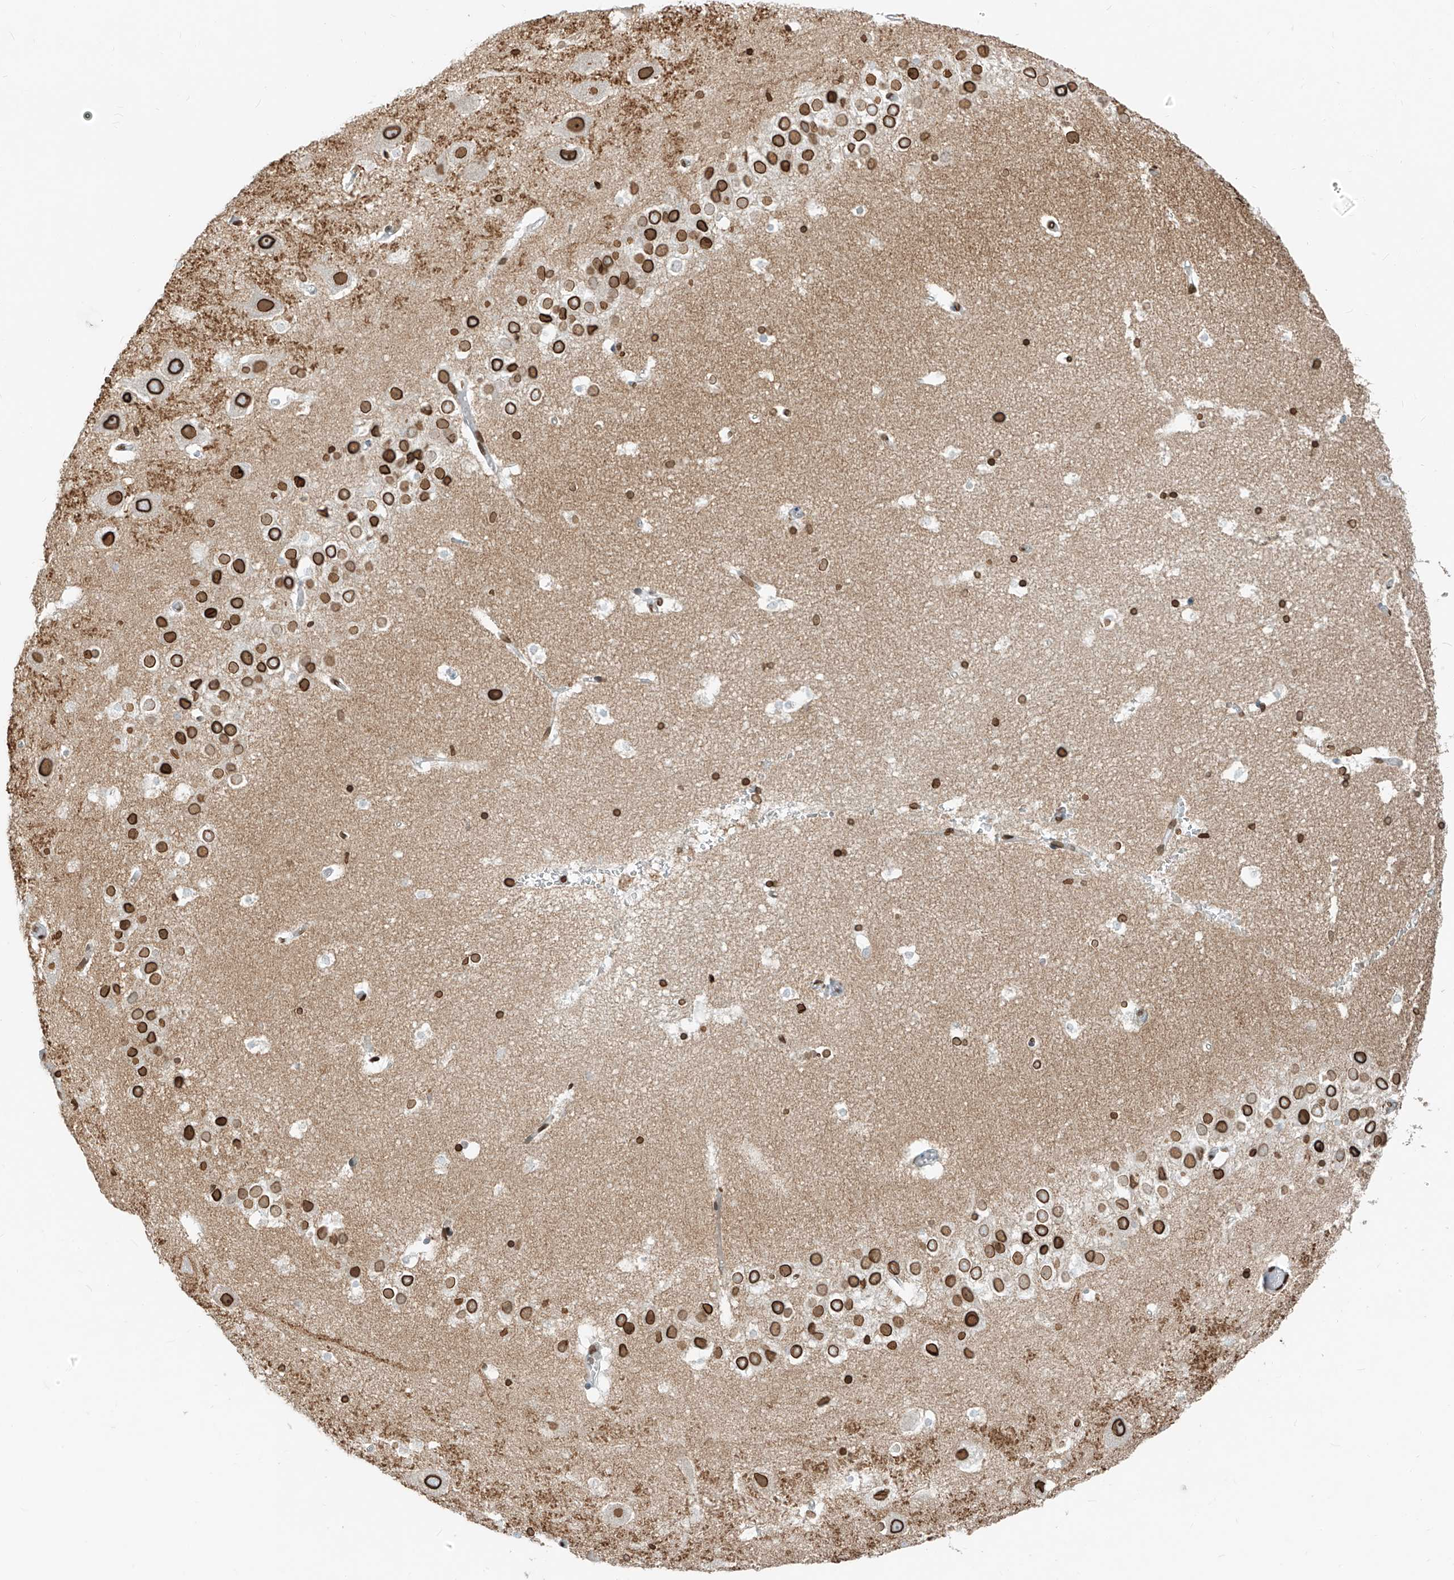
{"staining": {"intensity": "strong", "quantity": ">75%", "location": "cytoplasmic/membranous,nuclear"}, "tissue": "hippocampus", "cell_type": "Glial cells", "image_type": "normal", "snomed": [{"axis": "morphology", "description": "Normal tissue, NOS"}, {"axis": "topography", "description": "Hippocampus"}], "caption": "Immunohistochemistry micrograph of unremarkable hippocampus: human hippocampus stained using immunohistochemistry (IHC) displays high levels of strong protein expression localized specifically in the cytoplasmic/membranous,nuclear of glial cells, appearing as a cytoplasmic/membranous,nuclear brown color.", "gene": "SAMD15", "patient": {"sex": "female", "age": 52}}